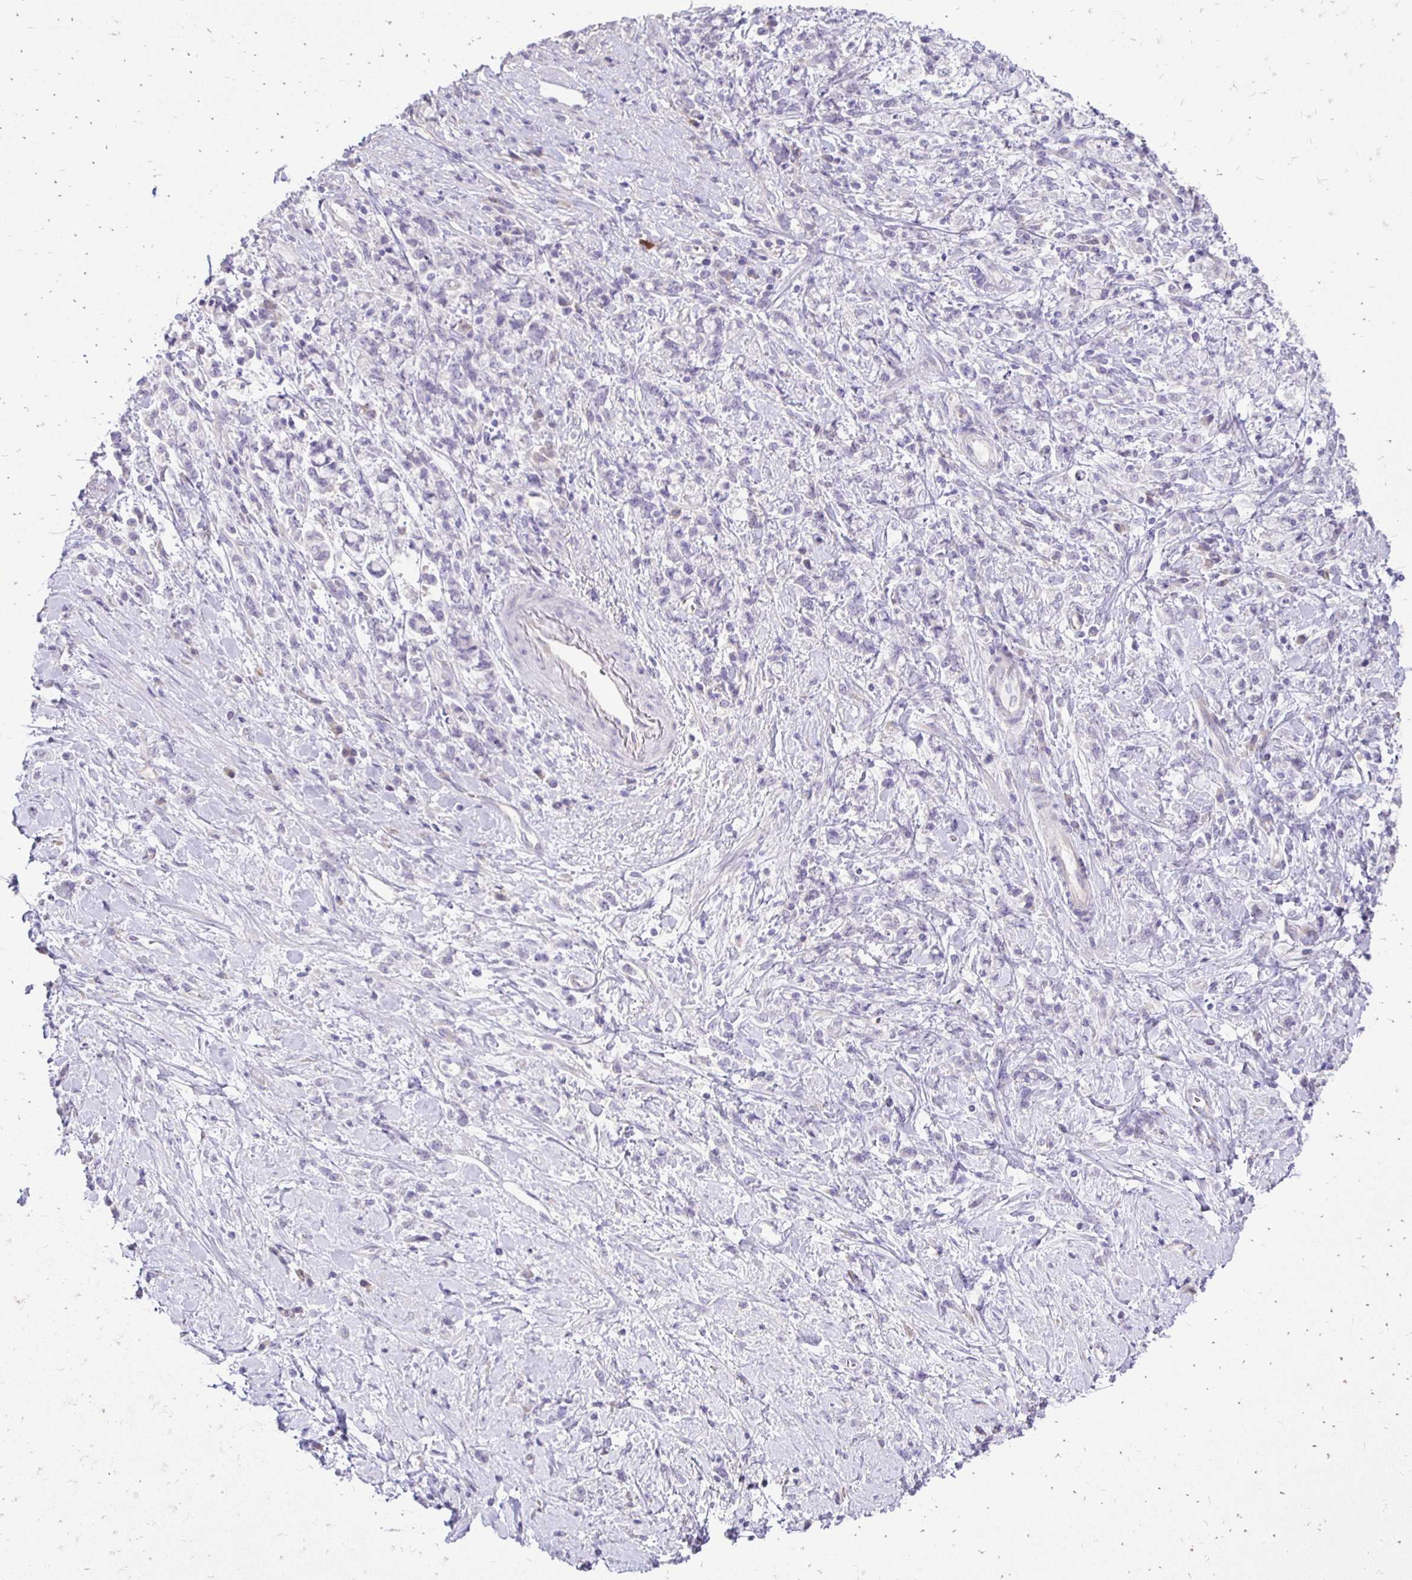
{"staining": {"intensity": "negative", "quantity": "none", "location": "none"}, "tissue": "stomach cancer", "cell_type": "Tumor cells", "image_type": "cancer", "snomed": [{"axis": "morphology", "description": "Adenocarcinoma, NOS"}, {"axis": "topography", "description": "Stomach"}], "caption": "Human adenocarcinoma (stomach) stained for a protein using immunohistochemistry demonstrates no staining in tumor cells.", "gene": "GAS2", "patient": {"sex": "female", "age": 60}}